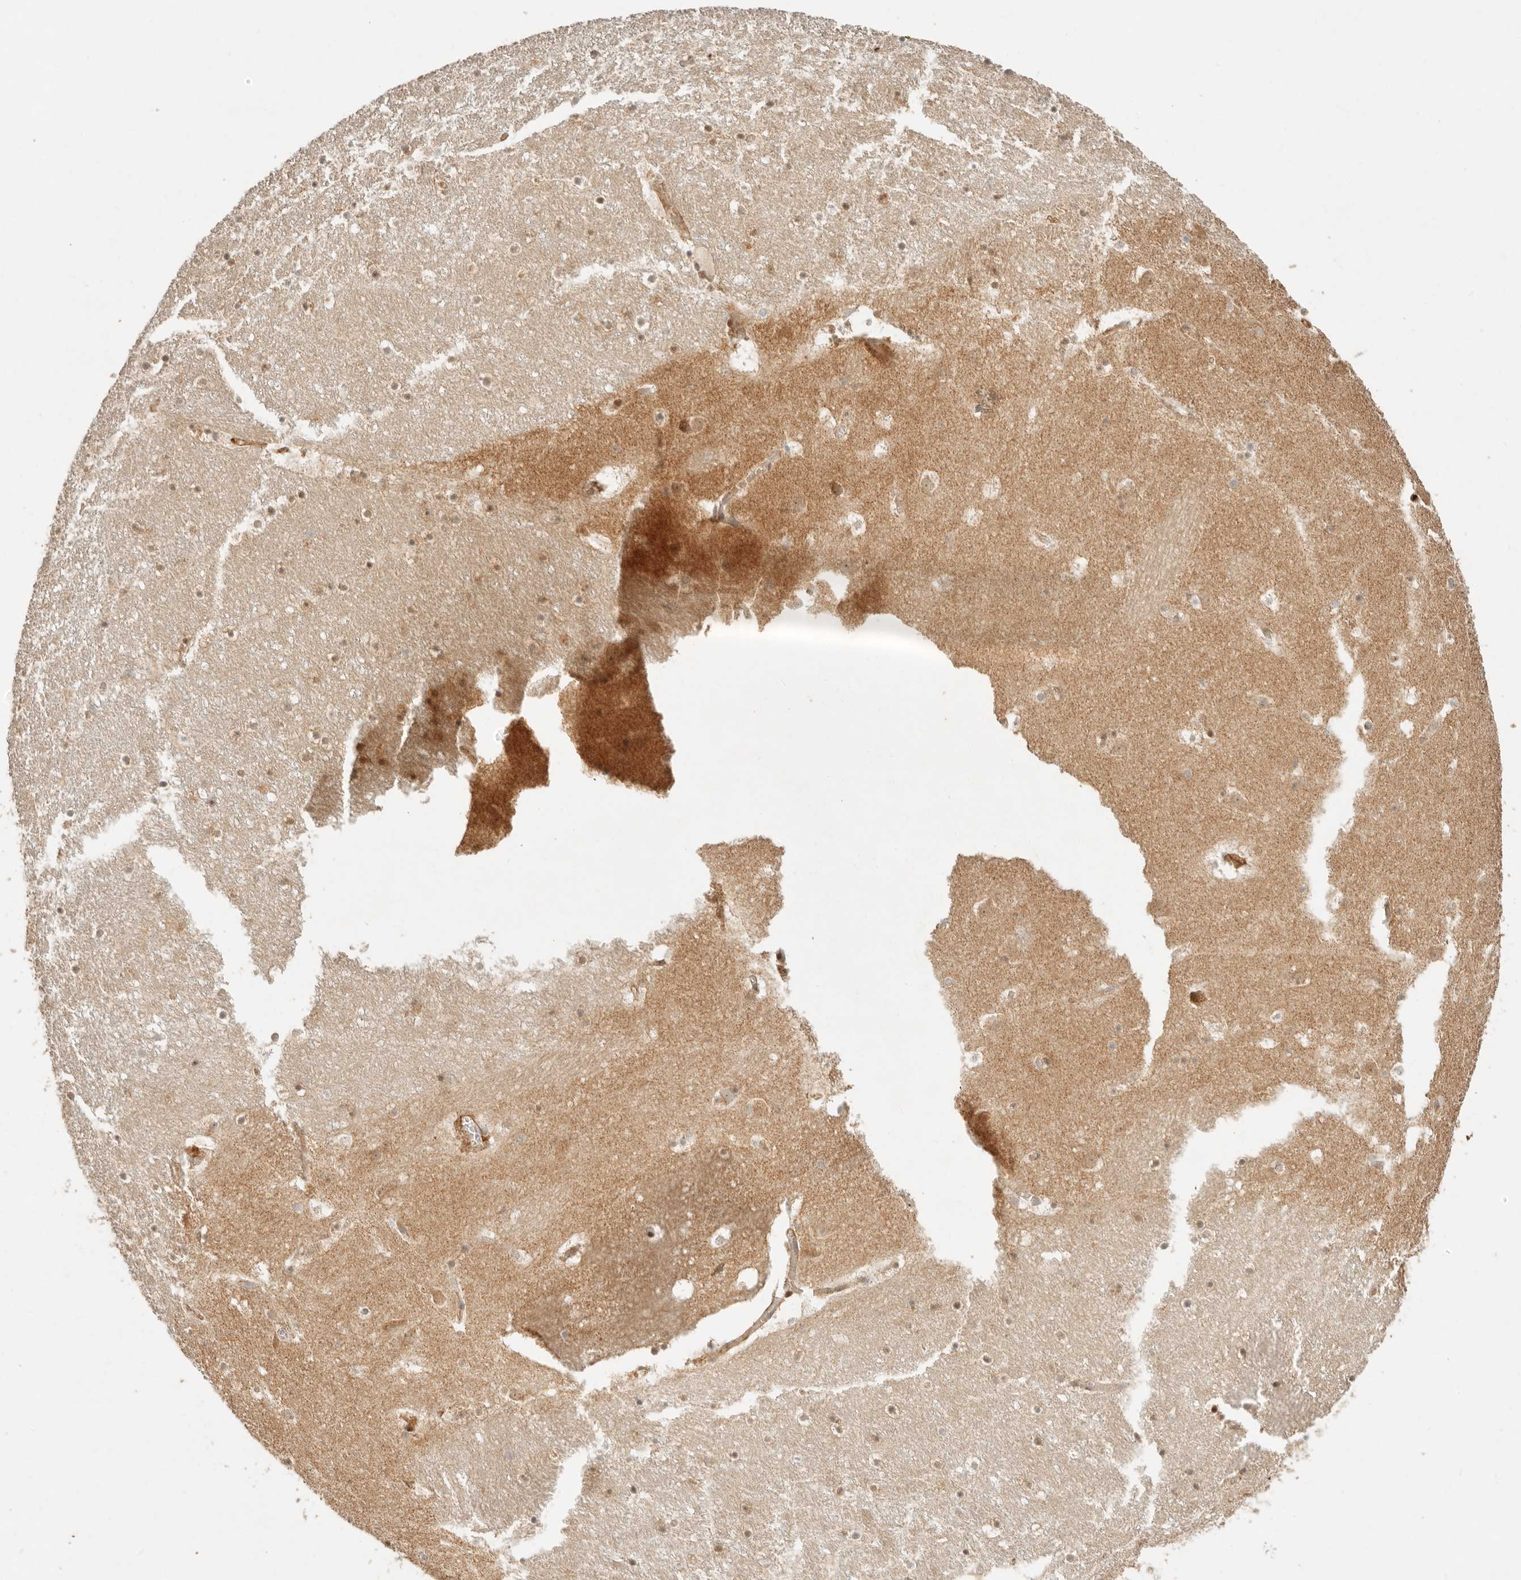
{"staining": {"intensity": "weak", "quantity": "25%-75%", "location": "cytoplasmic/membranous"}, "tissue": "caudate", "cell_type": "Glial cells", "image_type": "normal", "snomed": [{"axis": "morphology", "description": "Normal tissue, NOS"}, {"axis": "topography", "description": "Lateral ventricle wall"}], "caption": "Caudate stained with IHC displays weak cytoplasmic/membranous positivity in approximately 25%-75% of glial cells. Ihc stains the protein of interest in brown and the nuclei are stained blue.", "gene": "KLHL38", "patient": {"sex": "male", "age": 45}}